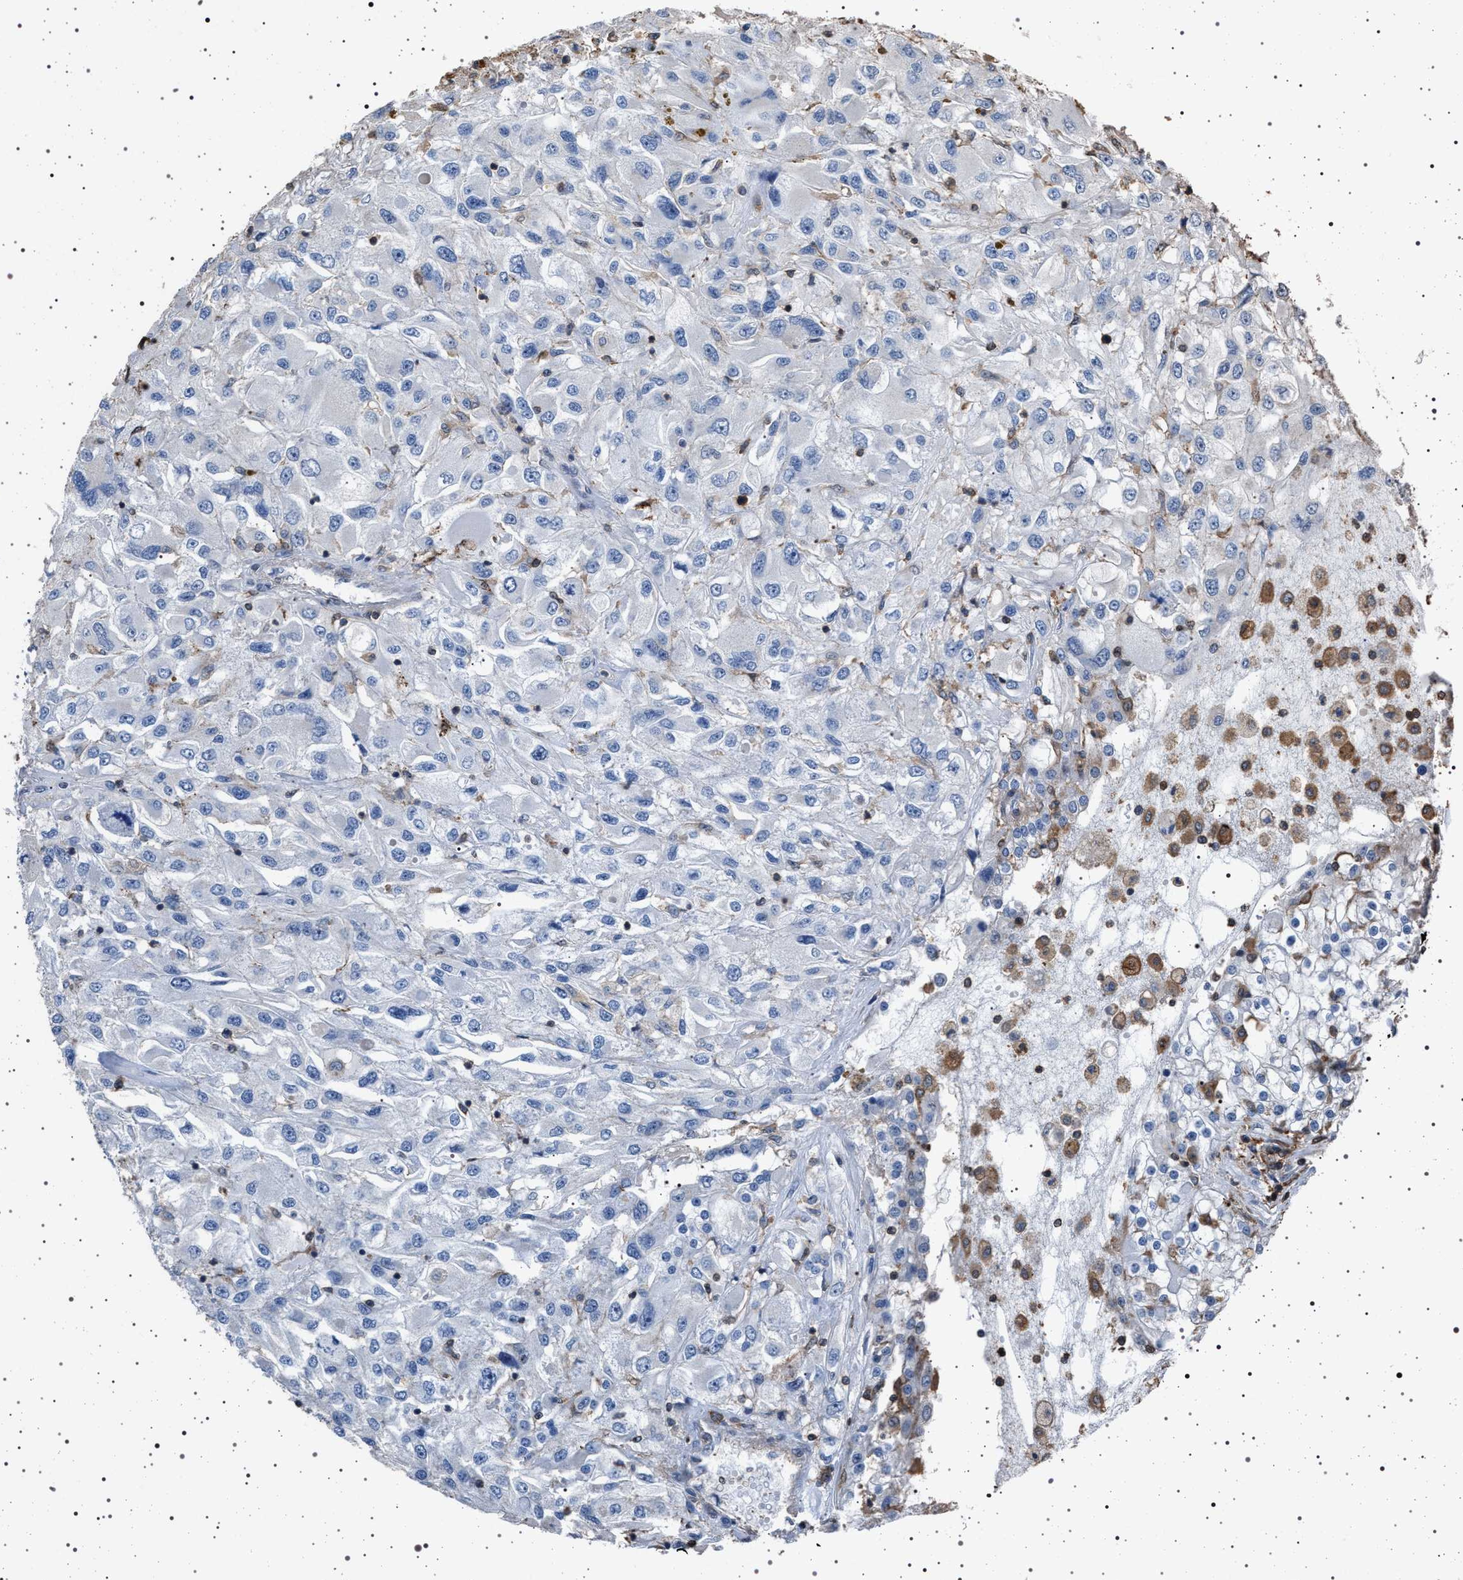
{"staining": {"intensity": "negative", "quantity": "none", "location": "none"}, "tissue": "renal cancer", "cell_type": "Tumor cells", "image_type": "cancer", "snomed": [{"axis": "morphology", "description": "Adenocarcinoma, NOS"}, {"axis": "topography", "description": "Kidney"}], "caption": "This micrograph is of adenocarcinoma (renal) stained with immunohistochemistry to label a protein in brown with the nuclei are counter-stained blue. There is no staining in tumor cells.", "gene": "SMAP2", "patient": {"sex": "female", "age": 52}}